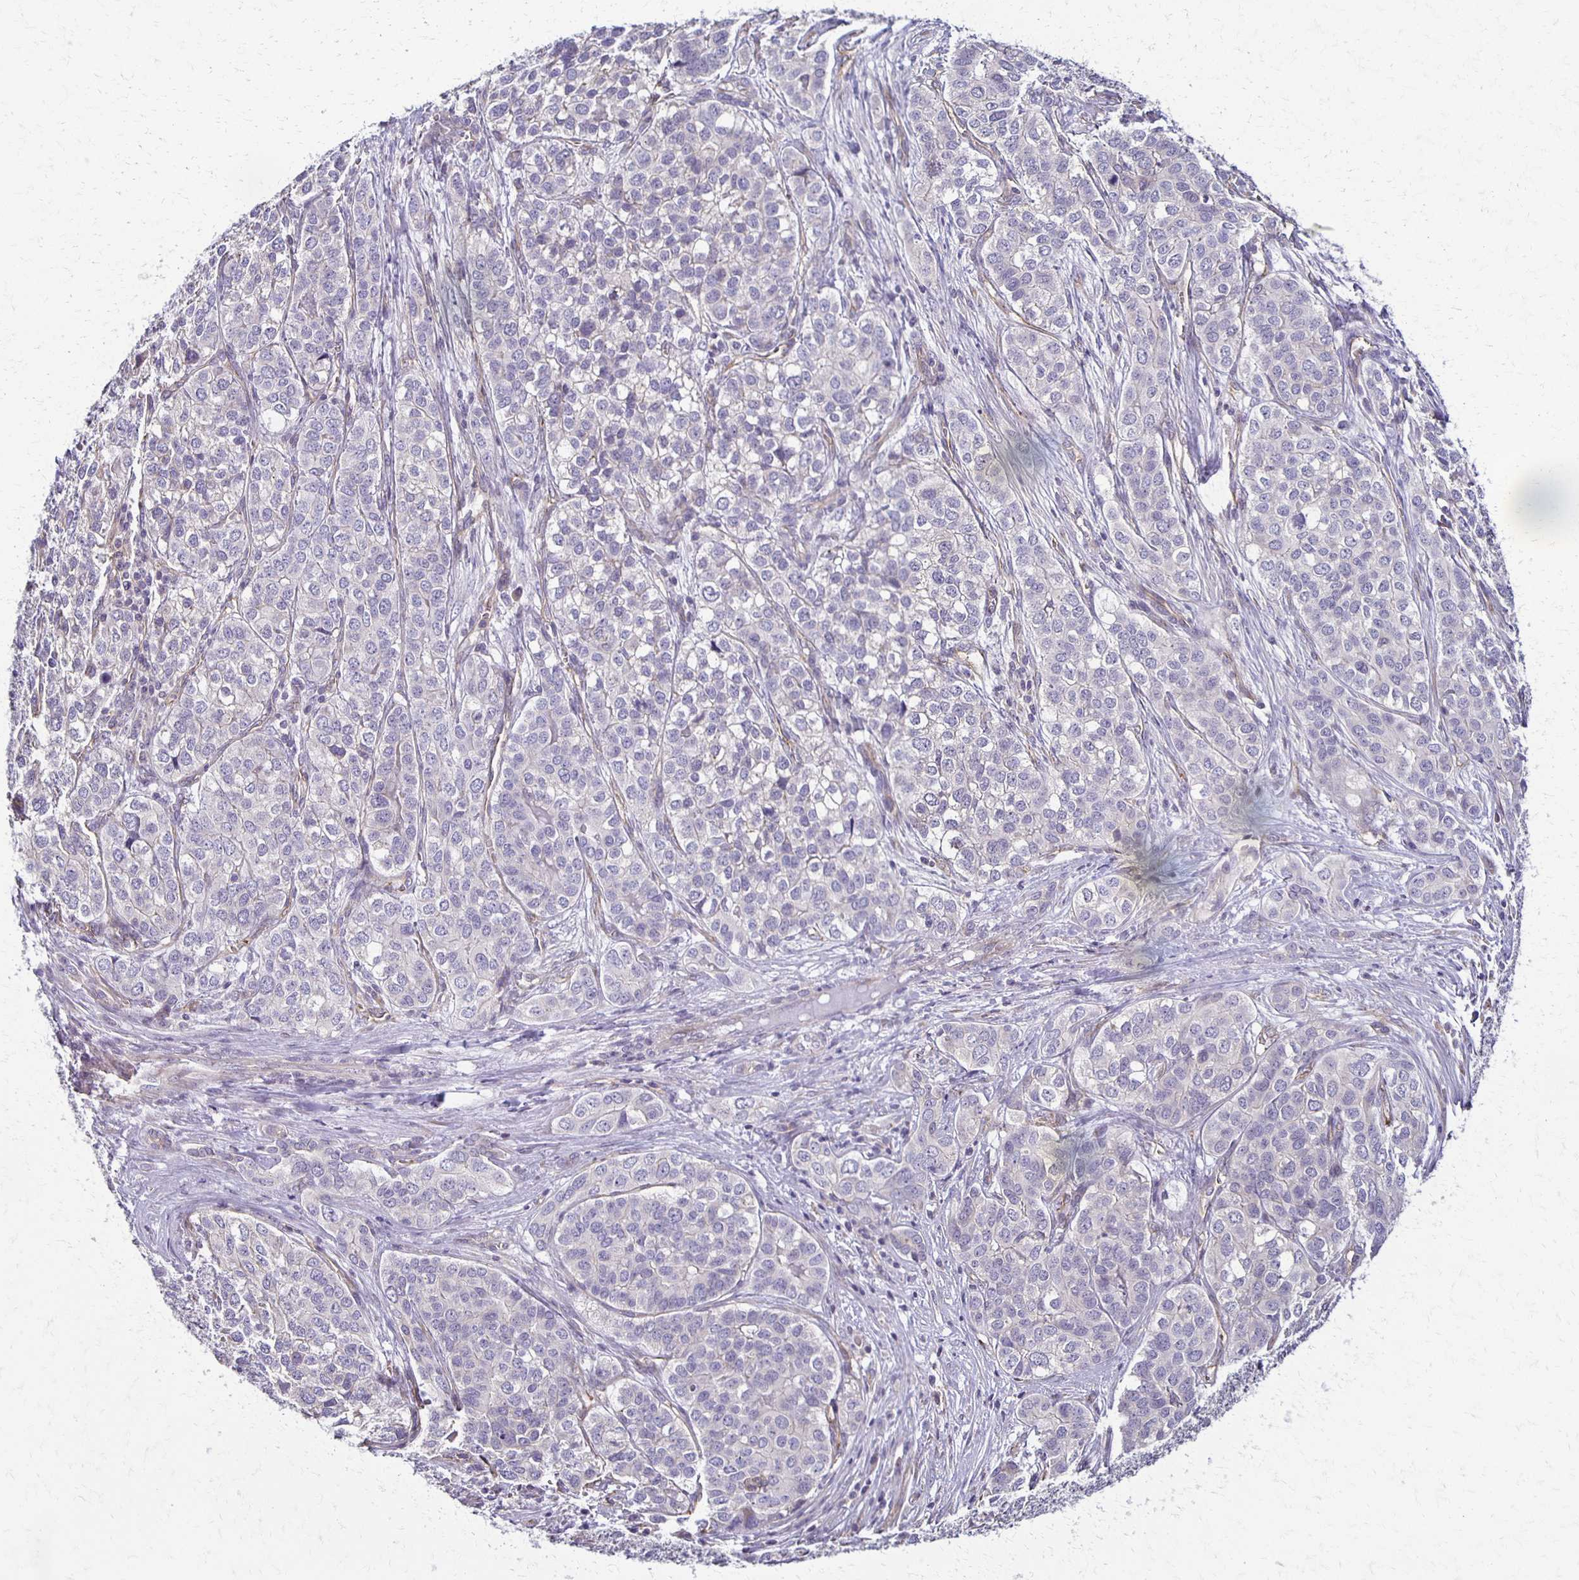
{"staining": {"intensity": "negative", "quantity": "none", "location": "none"}, "tissue": "liver cancer", "cell_type": "Tumor cells", "image_type": "cancer", "snomed": [{"axis": "morphology", "description": "Cholangiocarcinoma"}, {"axis": "topography", "description": "Liver"}], "caption": "This photomicrograph is of liver cholangiocarcinoma stained with immunohistochemistry to label a protein in brown with the nuclei are counter-stained blue. There is no staining in tumor cells. The staining was performed using DAB (3,3'-diaminobenzidine) to visualize the protein expression in brown, while the nuclei were stained in blue with hematoxylin (Magnification: 20x).", "gene": "GPX4", "patient": {"sex": "male", "age": 56}}